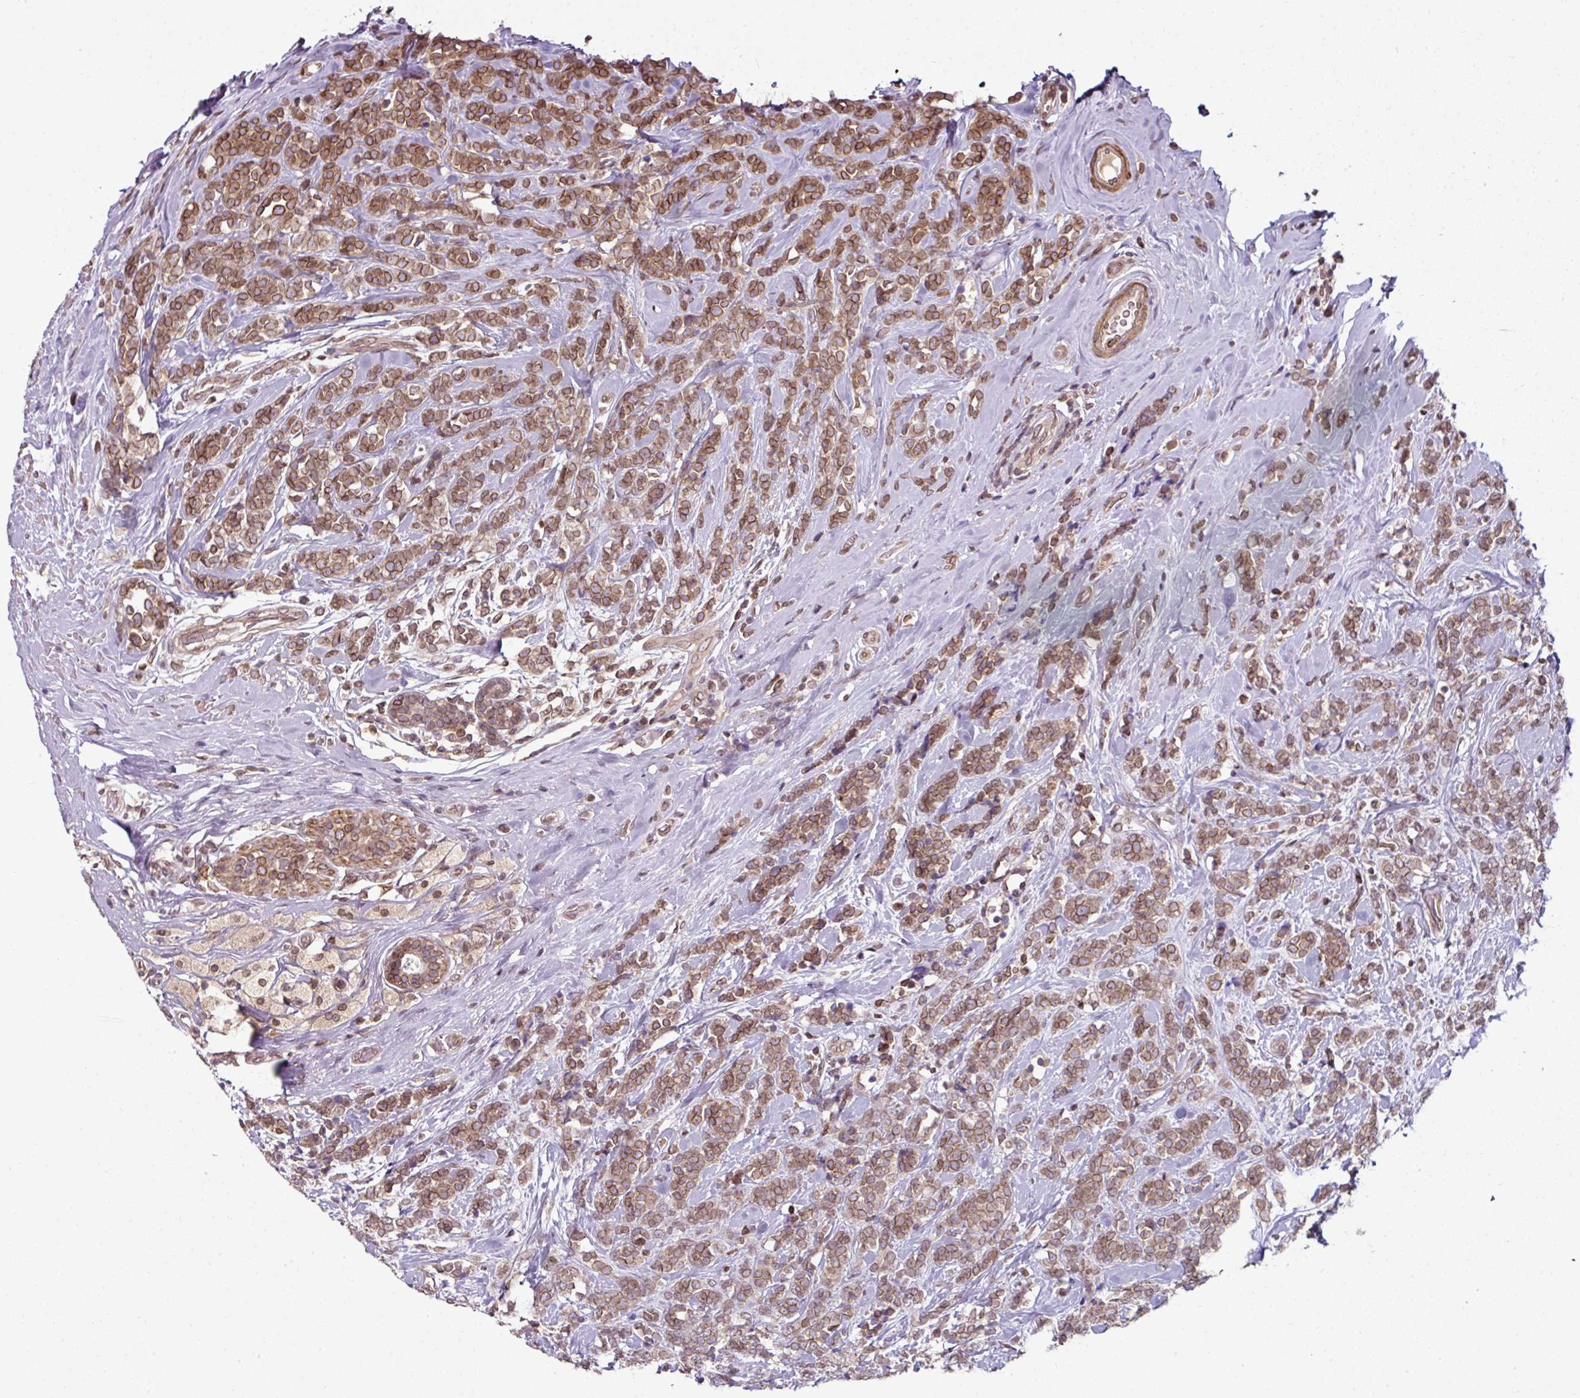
{"staining": {"intensity": "moderate", "quantity": ">75%", "location": "cytoplasmic/membranous,nuclear"}, "tissue": "breast cancer", "cell_type": "Tumor cells", "image_type": "cancer", "snomed": [{"axis": "morphology", "description": "Lobular carcinoma"}, {"axis": "topography", "description": "Breast"}], "caption": "Moderate cytoplasmic/membranous and nuclear positivity is seen in about >75% of tumor cells in breast cancer.", "gene": "RANGAP1", "patient": {"sex": "female", "age": 58}}